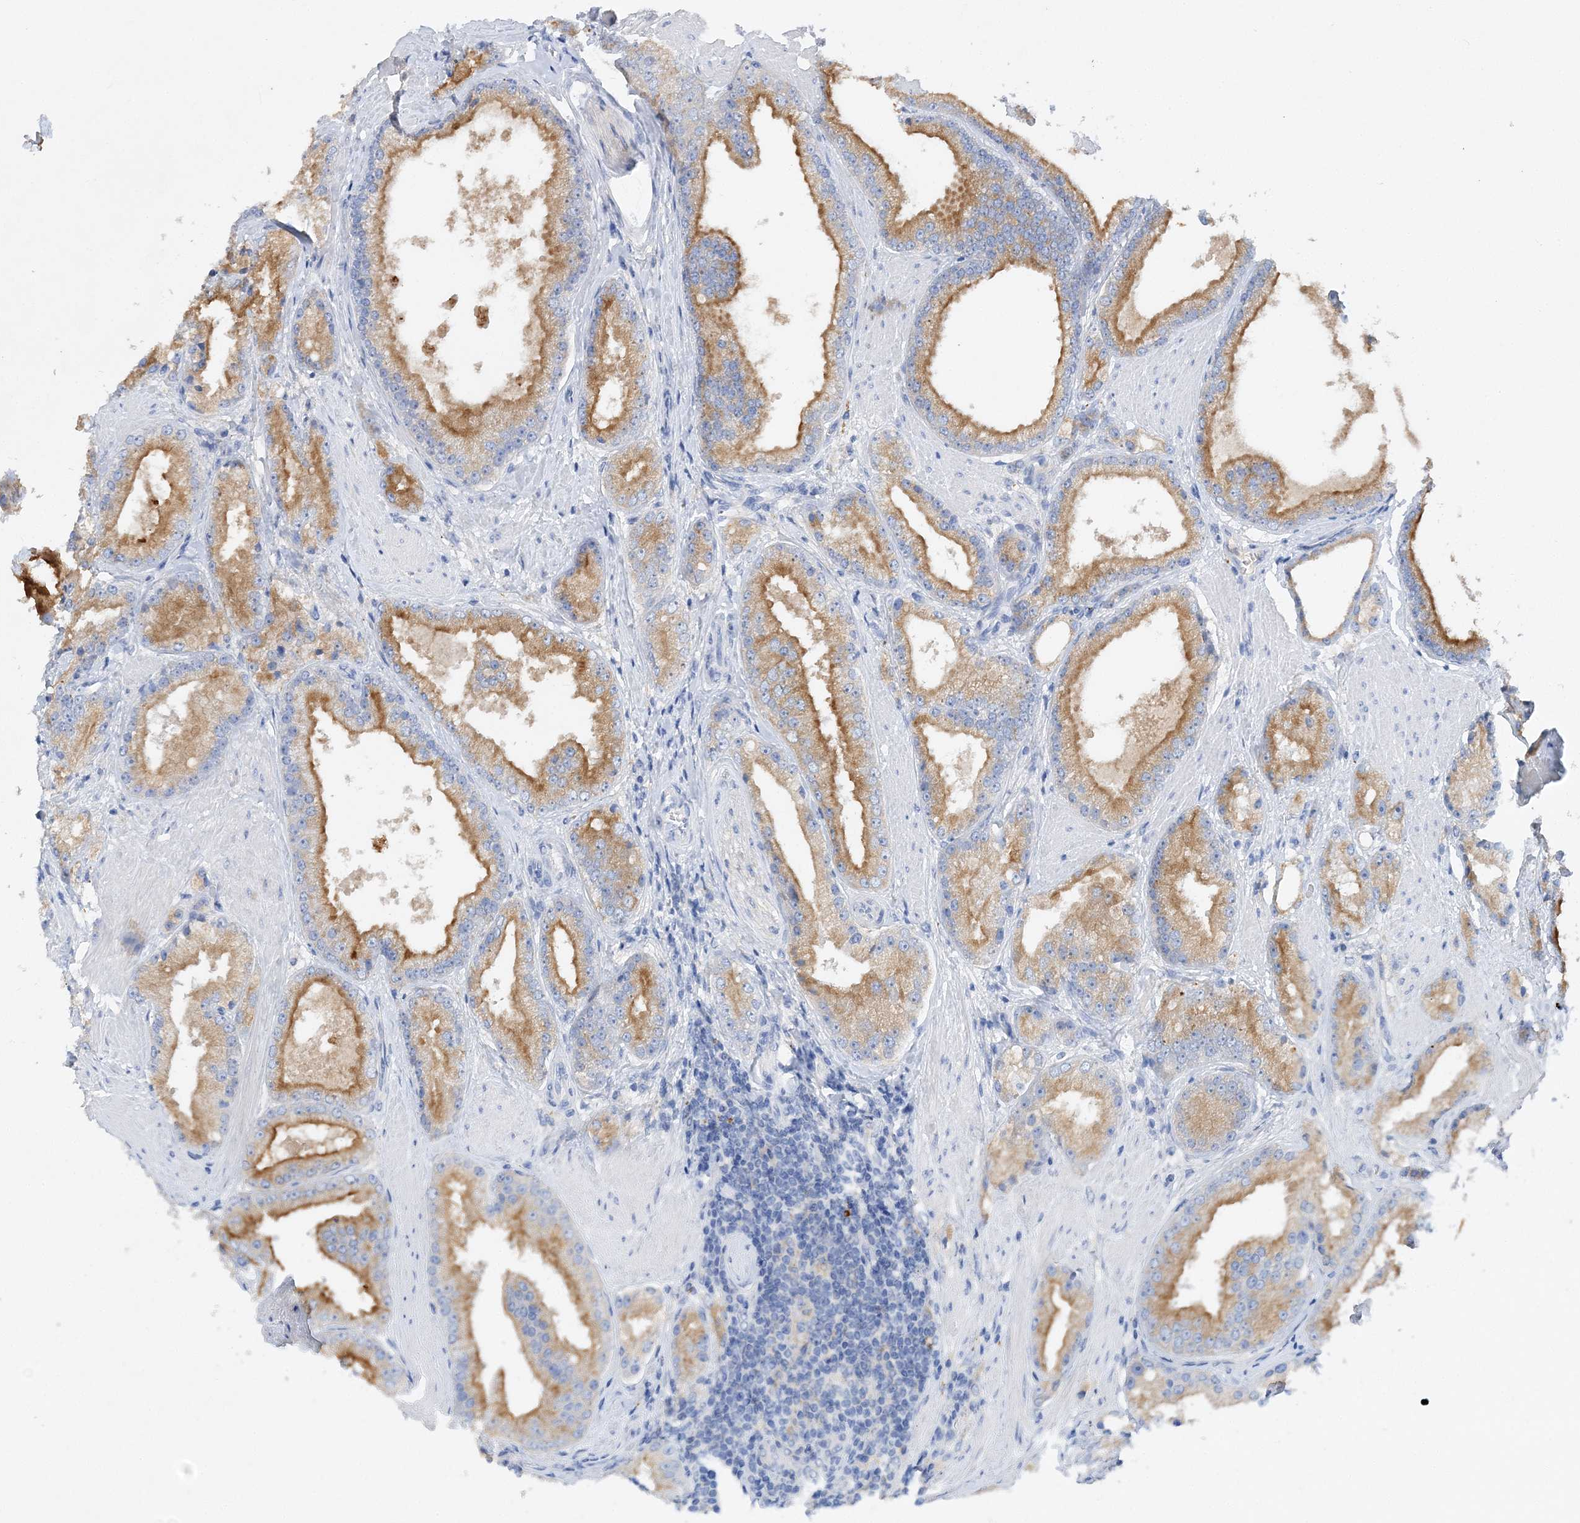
{"staining": {"intensity": "moderate", "quantity": ">75%", "location": "cytoplasmic/membranous"}, "tissue": "prostate cancer", "cell_type": "Tumor cells", "image_type": "cancer", "snomed": [{"axis": "morphology", "description": "Adenocarcinoma, Low grade"}, {"axis": "topography", "description": "Prostate"}], "caption": "Prostate cancer (adenocarcinoma (low-grade)) stained with DAB (3,3'-diaminobenzidine) IHC reveals medium levels of moderate cytoplasmic/membranous staining in approximately >75% of tumor cells.", "gene": "GRINA", "patient": {"sex": "male", "age": 67}}